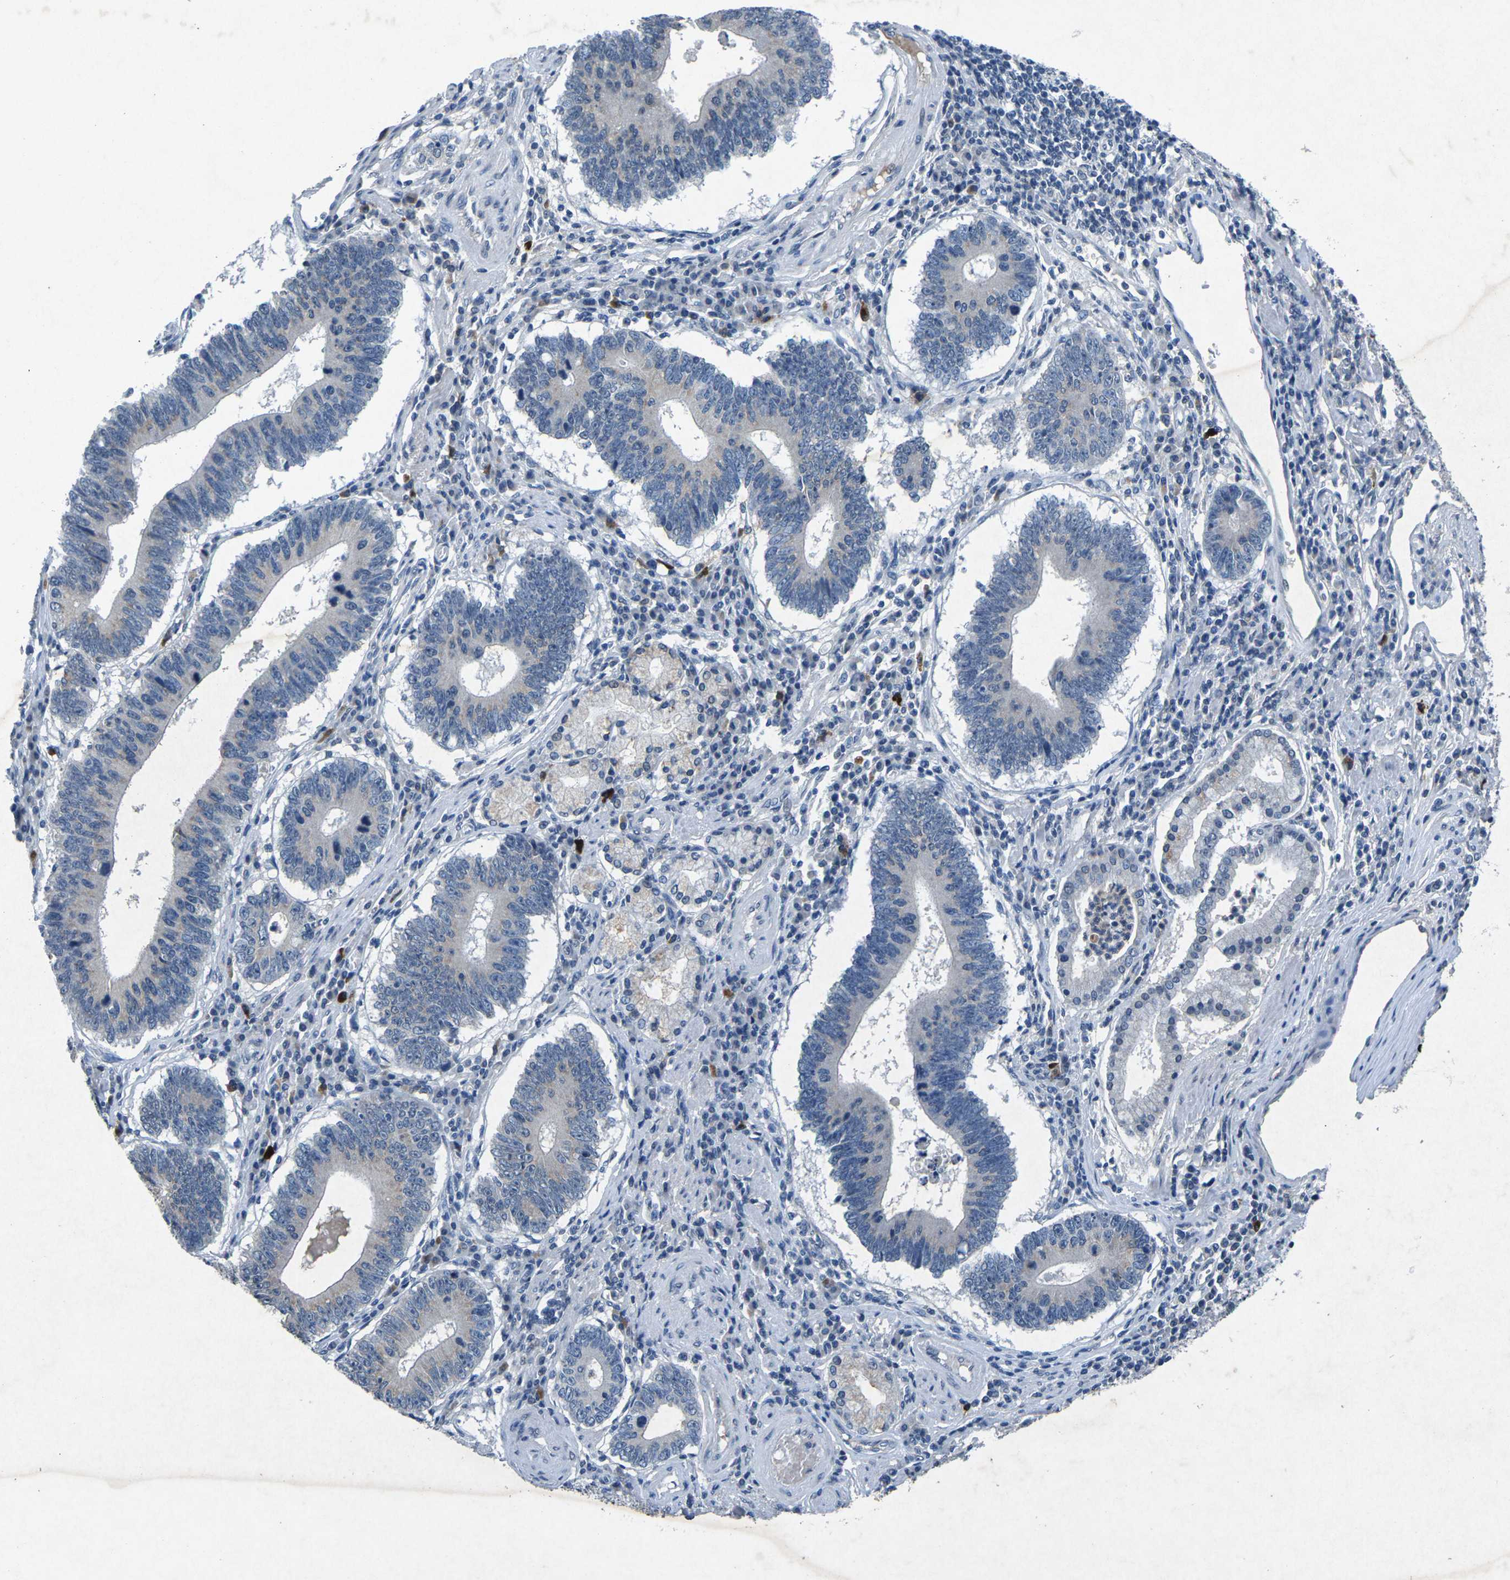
{"staining": {"intensity": "negative", "quantity": "none", "location": "none"}, "tissue": "stomach cancer", "cell_type": "Tumor cells", "image_type": "cancer", "snomed": [{"axis": "morphology", "description": "Adenocarcinoma, NOS"}, {"axis": "topography", "description": "Stomach"}], "caption": "Stomach cancer (adenocarcinoma) was stained to show a protein in brown. There is no significant positivity in tumor cells.", "gene": "PLG", "patient": {"sex": "male", "age": 59}}